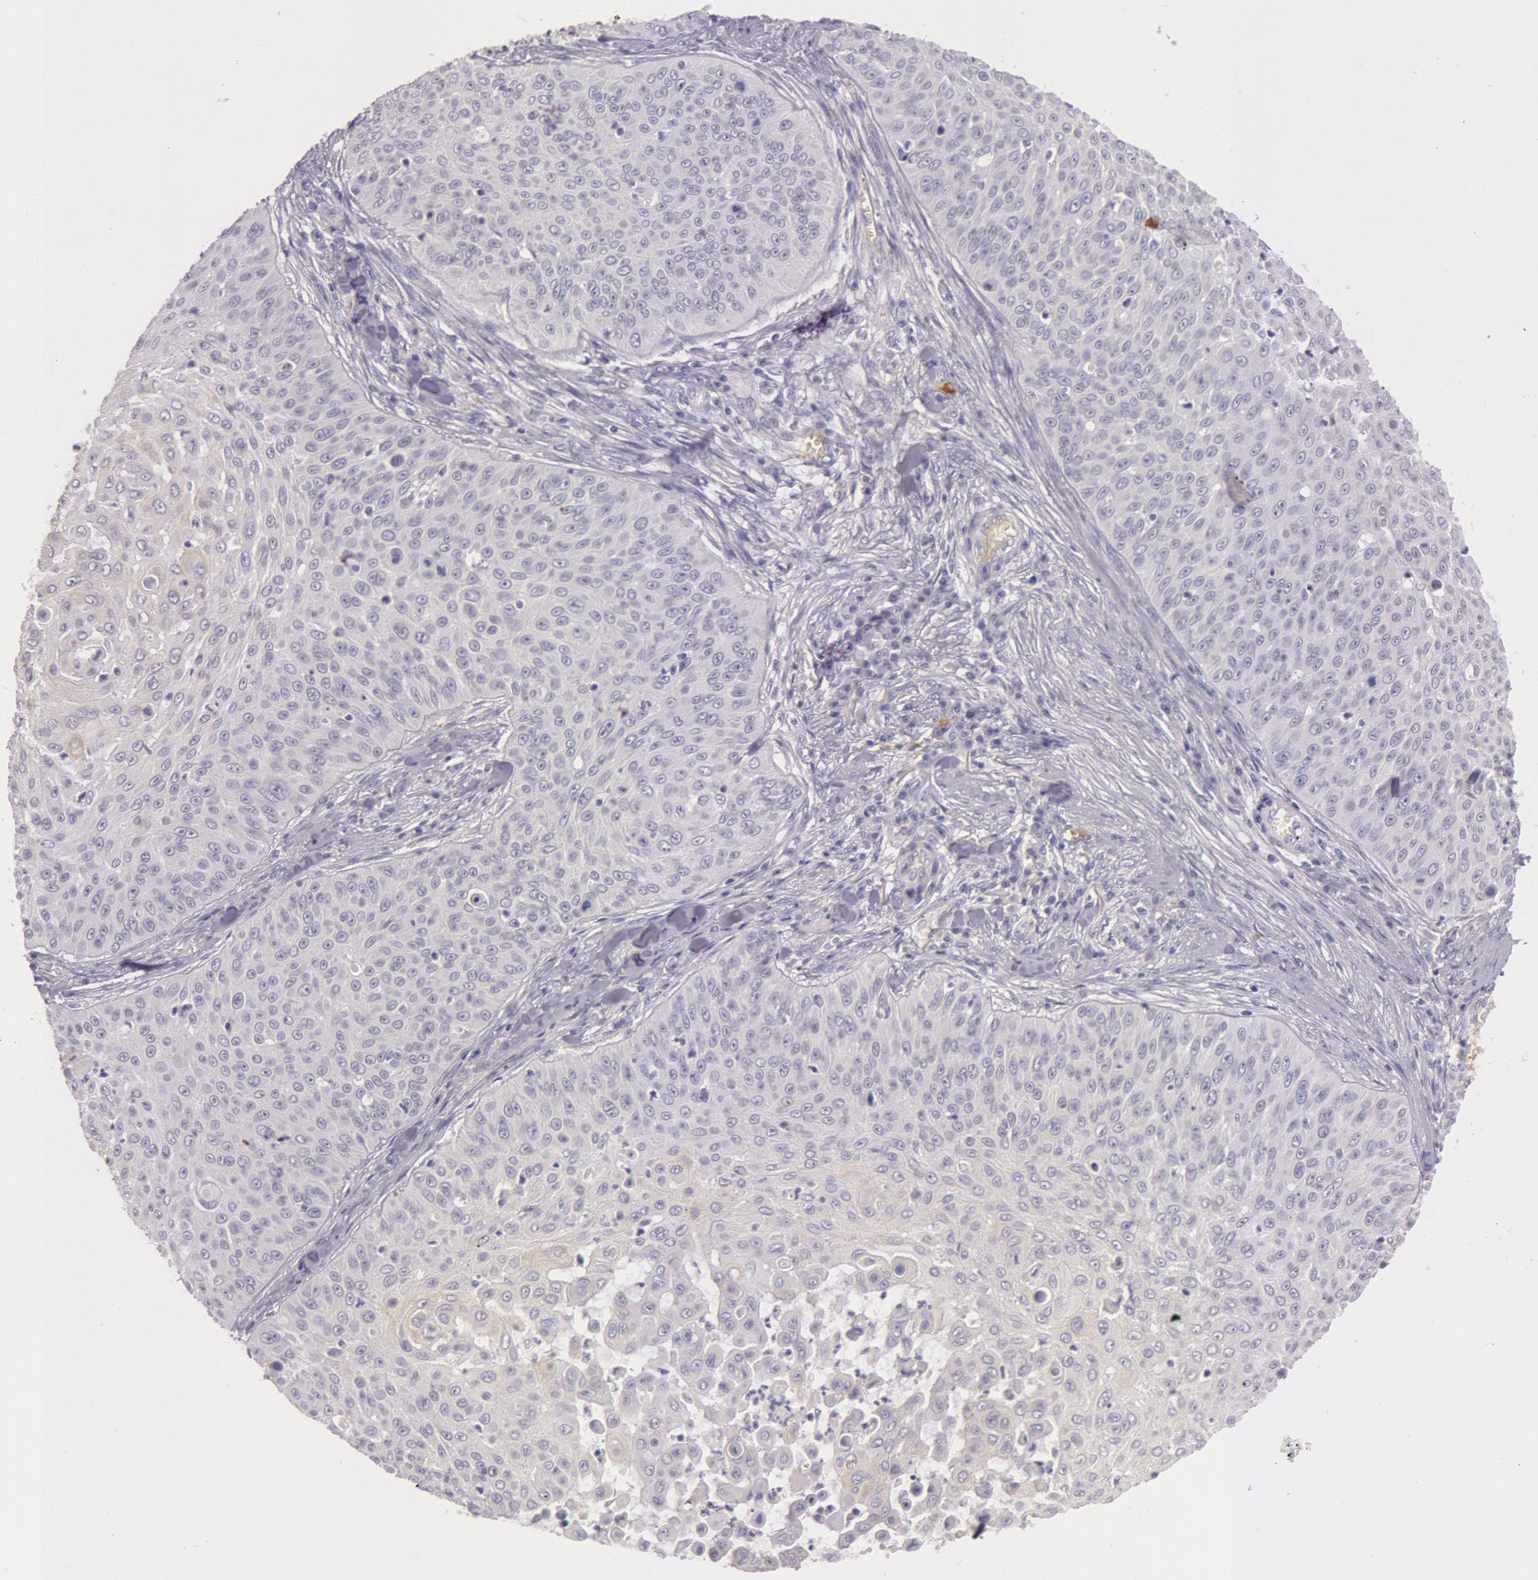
{"staining": {"intensity": "negative", "quantity": "none", "location": "none"}, "tissue": "skin cancer", "cell_type": "Tumor cells", "image_type": "cancer", "snomed": [{"axis": "morphology", "description": "Squamous cell carcinoma, NOS"}, {"axis": "topography", "description": "Skin"}], "caption": "Immunohistochemical staining of human squamous cell carcinoma (skin) shows no significant positivity in tumor cells. (Stains: DAB (3,3'-diaminobenzidine) IHC with hematoxylin counter stain, Microscopy: brightfield microscopy at high magnification).", "gene": "C4BPA", "patient": {"sex": "male", "age": 82}}